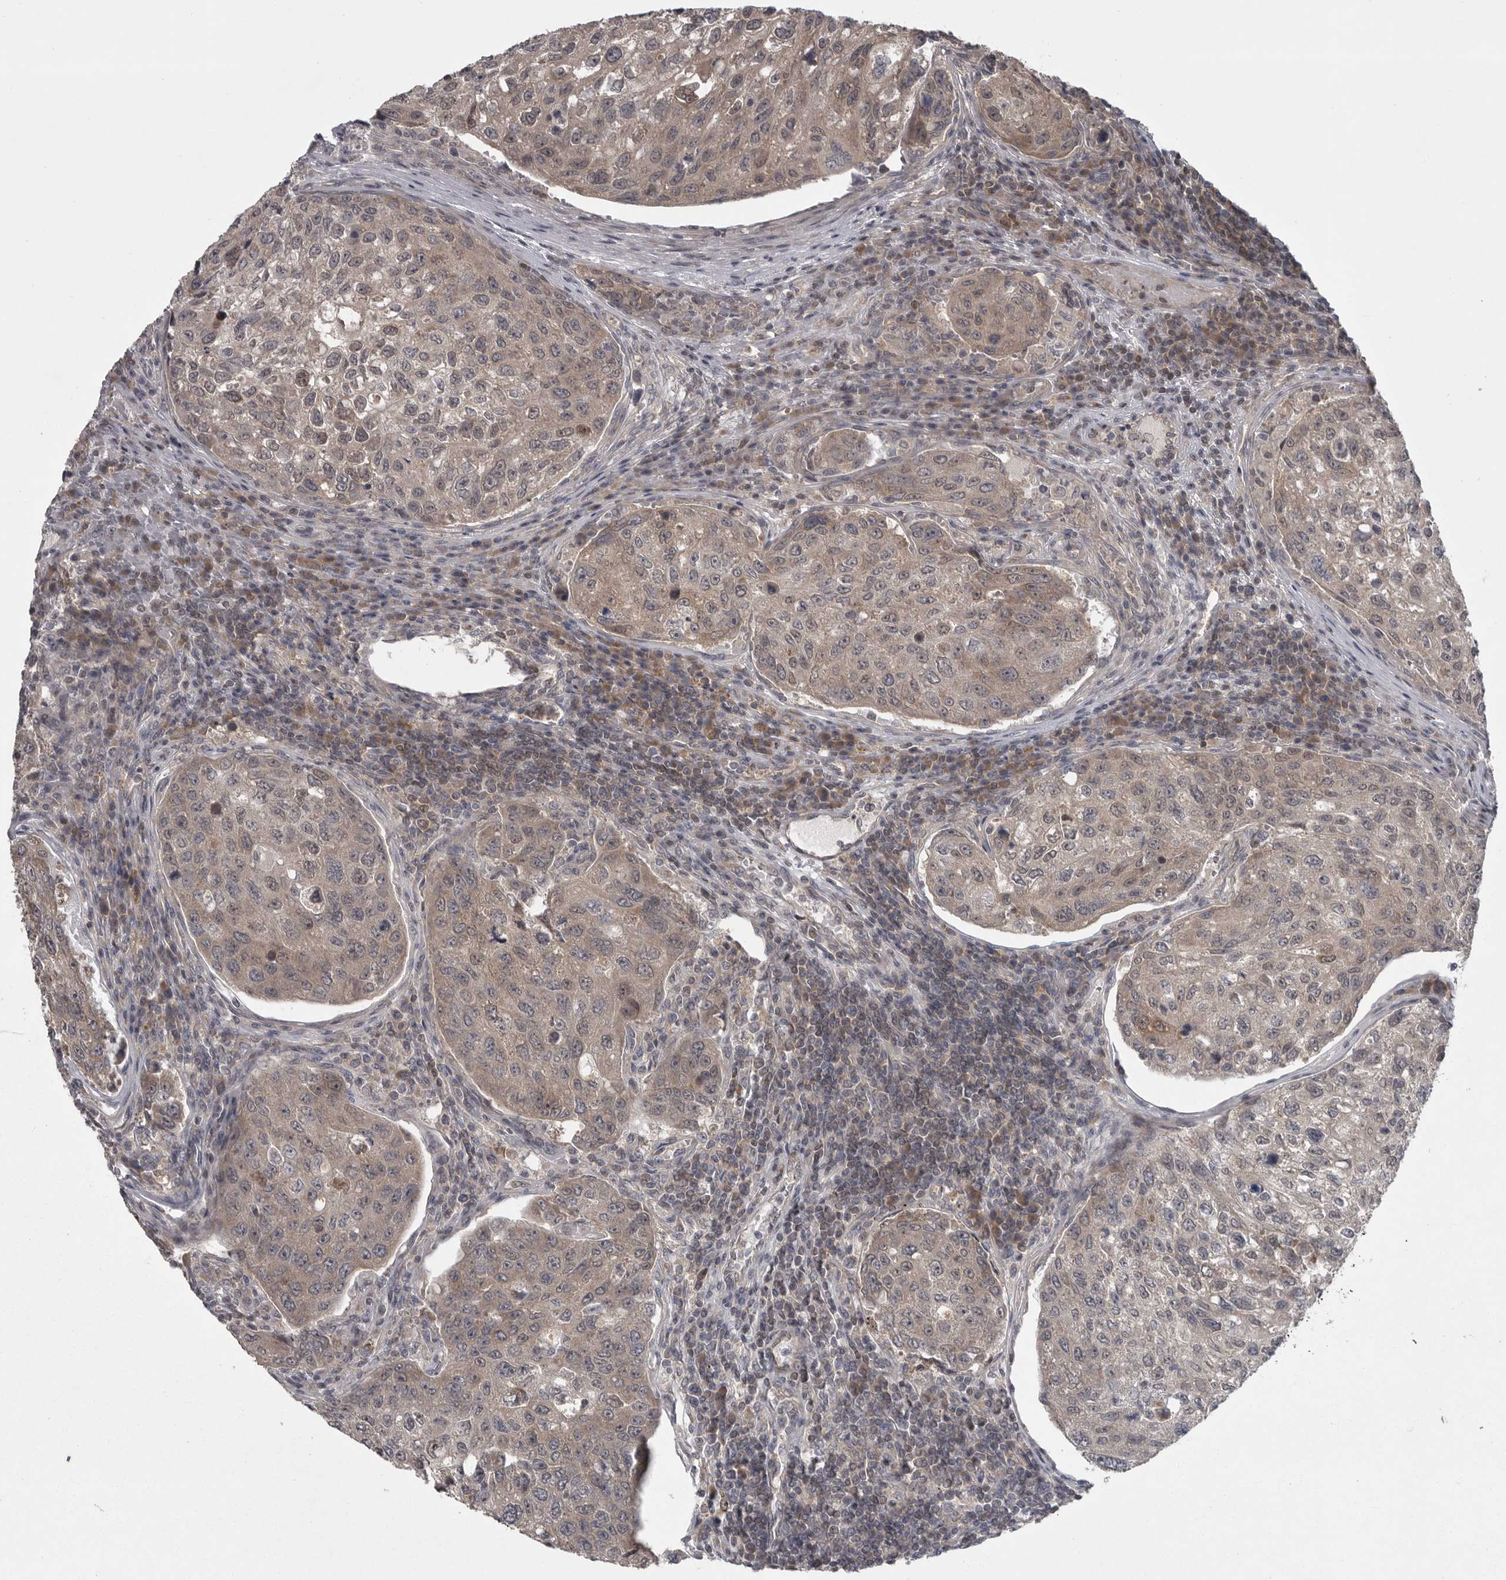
{"staining": {"intensity": "moderate", "quantity": "25%-75%", "location": "cytoplasmic/membranous"}, "tissue": "urothelial cancer", "cell_type": "Tumor cells", "image_type": "cancer", "snomed": [{"axis": "morphology", "description": "Urothelial carcinoma, High grade"}, {"axis": "topography", "description": "Lymph node"}, {"axis": "topography", "description": "Urinary bladder"}], "caption": "This image reveals immunohistochemistry staining of human high-grade urothelial carcinoma, with medium moderate cytoplasmic/membranous staining in about 25%-75% of tumor cells.", "gene": "PHF13", "patient": {"sex": "male", "age": 51}}